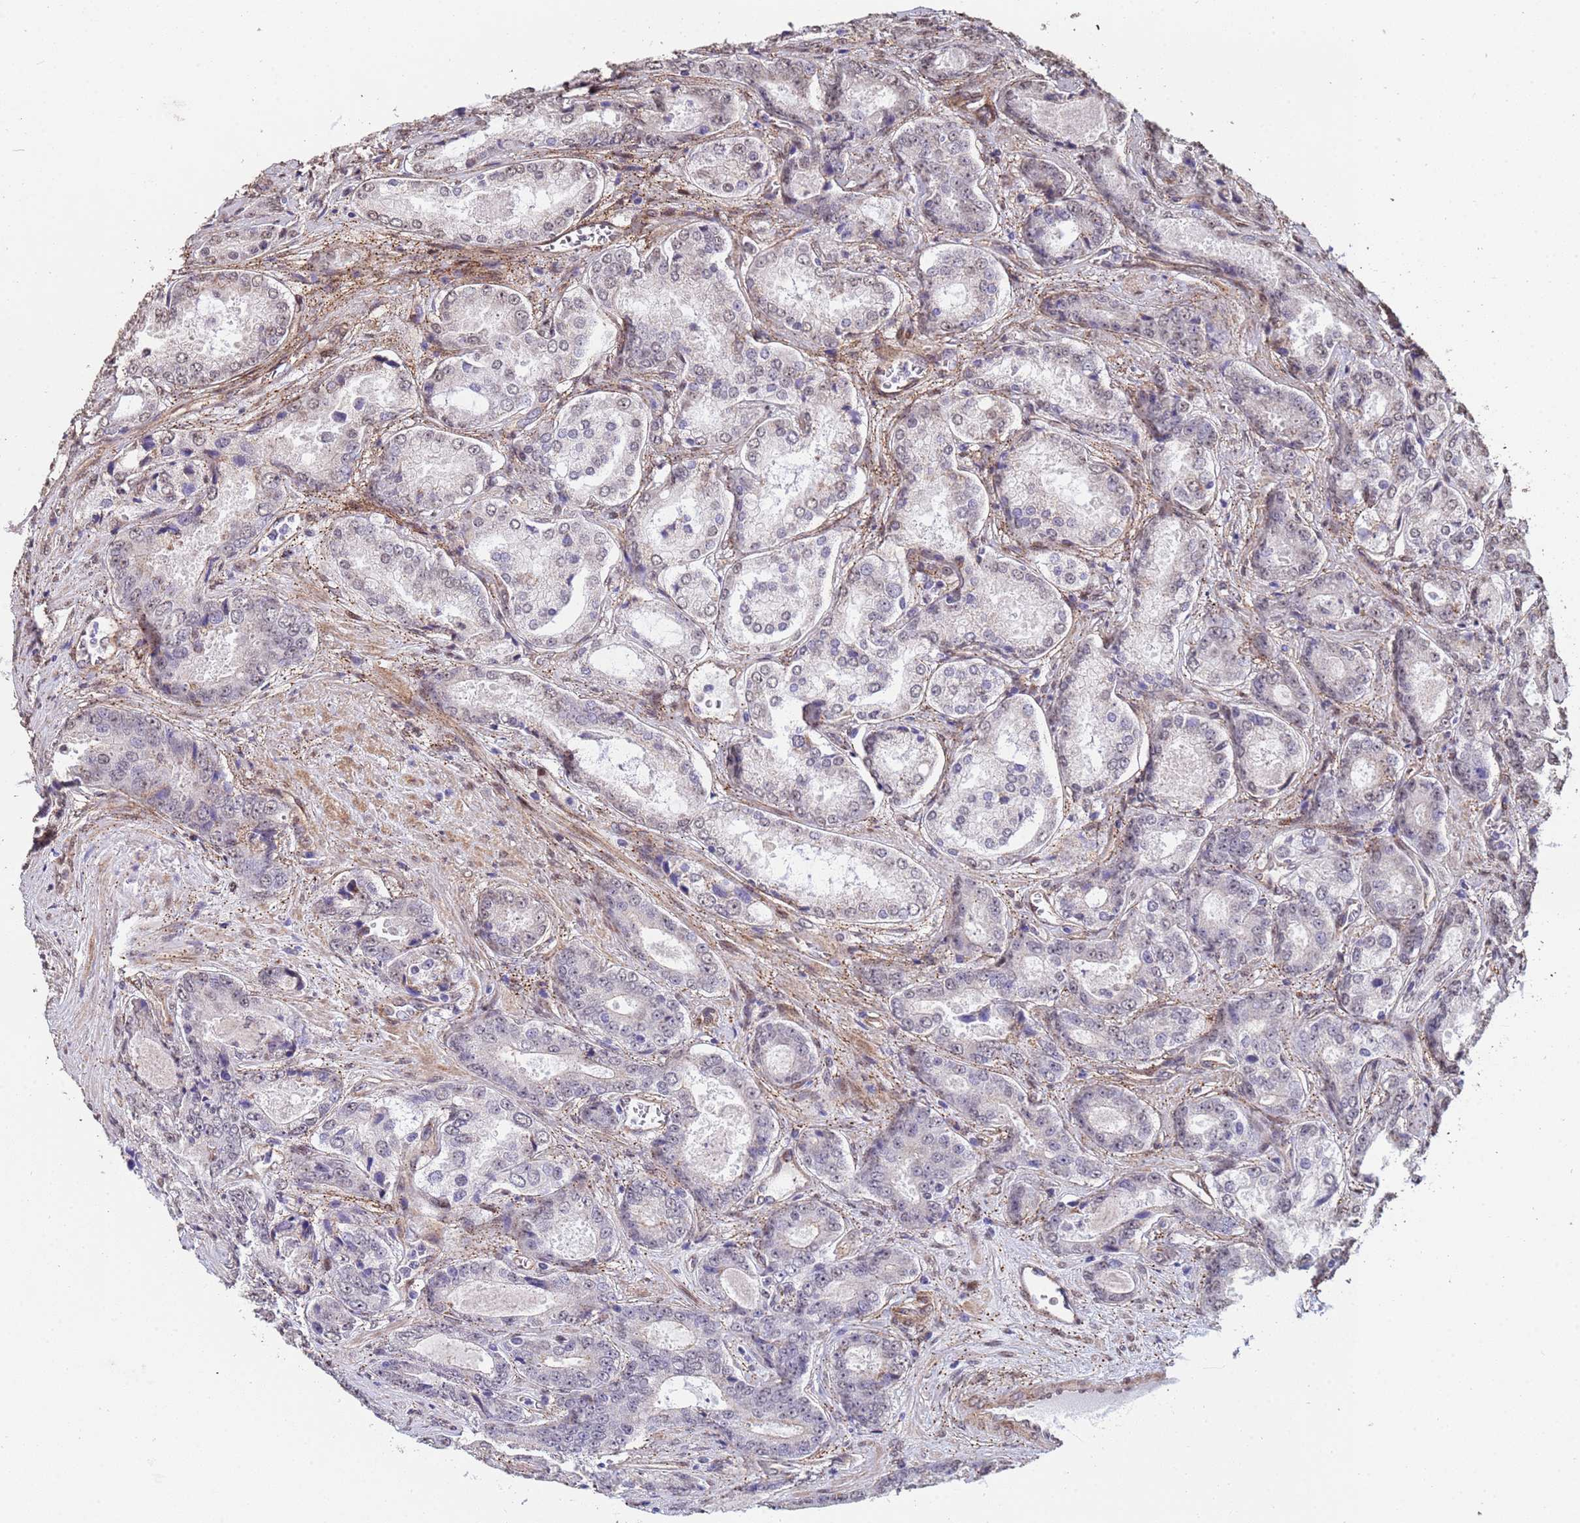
{"staining": {"intensity": "weak", "quantity": "<25%", "location": "nuclear"}, "tissue": "prostate cancer", "cell_type": "Tumor cells", "image_type": "cancer", "snomed": [{"axis": "morphology", "description": "Adenocarcinoma, Low grade"}, {"axis": "topography", "description": "Prostate"}], "caption": "This is an immunohistochemistry photomicrograph of human prostate low-grade adenocarcinoma. There is no expression in tumor cells.", "gene": "TRIP6", "patient": {"sex": "male", "age": 68}}